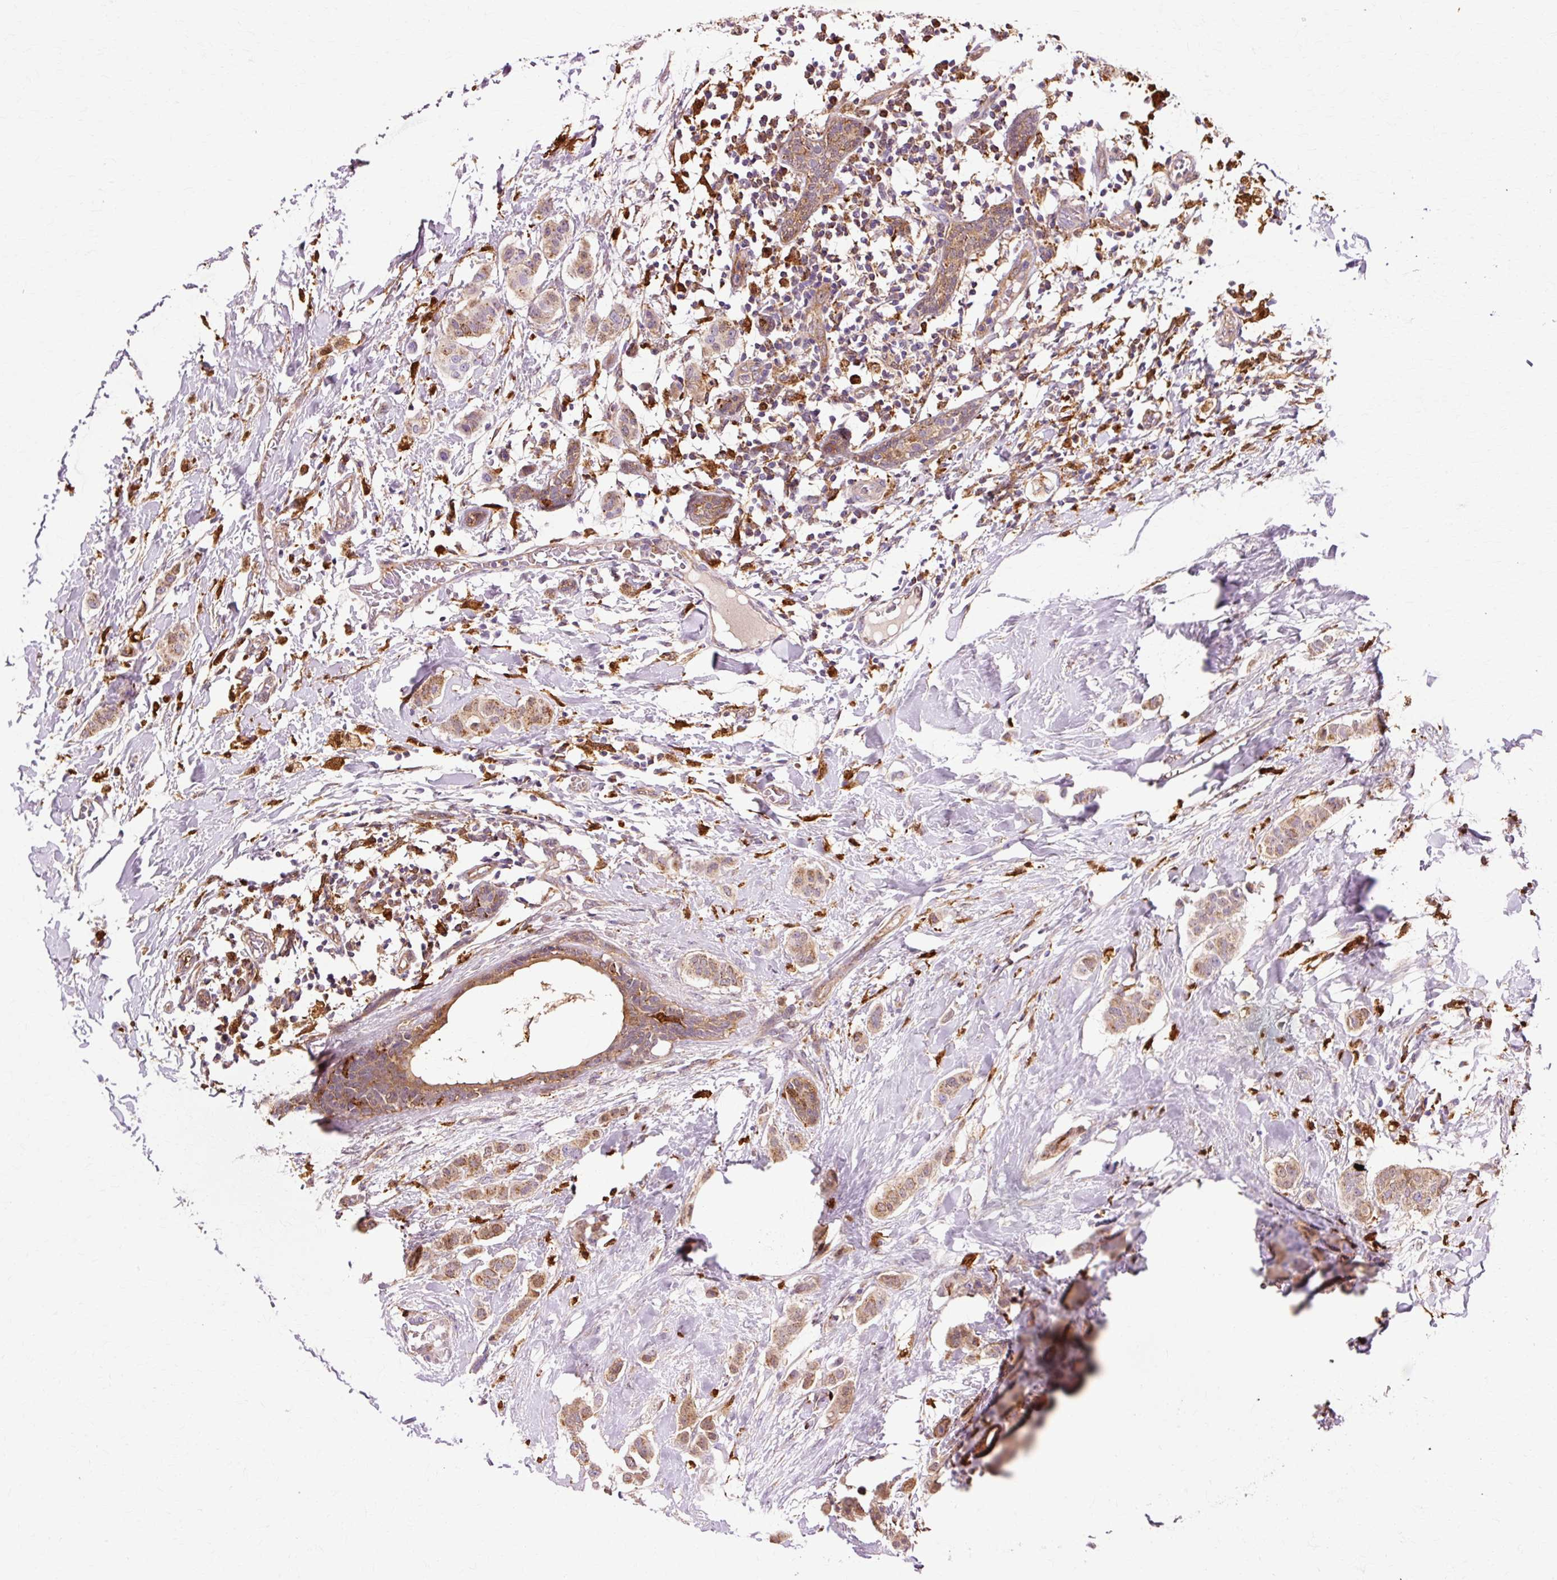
{"staining": {"intensity": "moderate", "quantity": ">75%", "location": "cytoplasmic/membranous"}, "tissue": "breast cancer", "cell_type": "Tumor cells", "image_type": "cancer", "snomed": [{"axis": "morphology", "description": "Duct carcinoma"}, {"axis": "topography", "description": "Breast"}], "caption": "About >75% of tumor cells in human invasive ductal carcinoma (breast) display moderate cytoplasmic/membranous protein positivity as visualized by brown immunohistochemical staining.", "gene": "GPX1", "patient": {"sex": "female", "age": 40}}